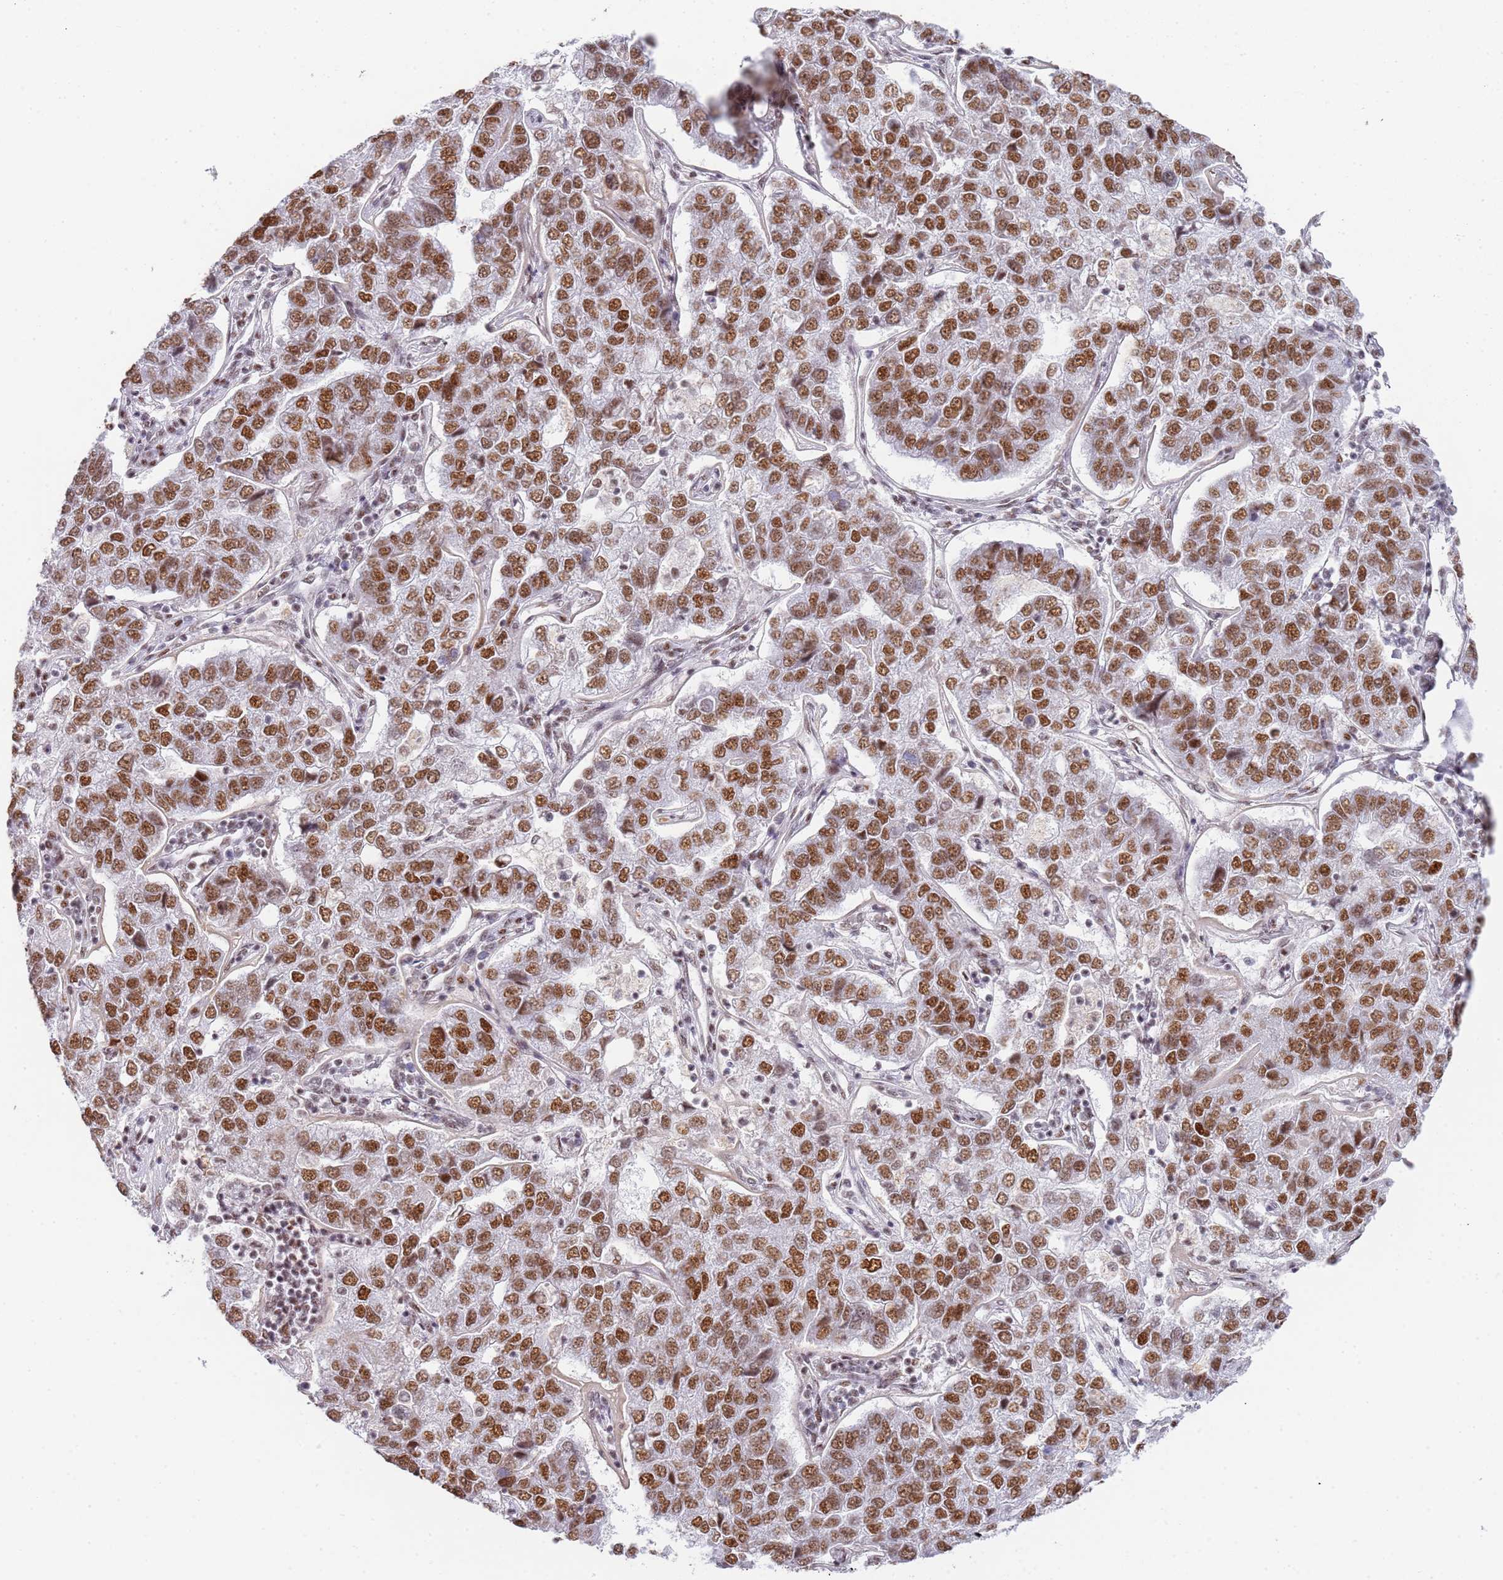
{"staining": {"intensity": "moderate", "quantity": ">75%", "location": "nuclear"}, "tissue": "pancreatic cancer", "cell_type": "Tumor cells", "image_type": "cancer", "snomed": [{"axis": "morphology", "description": "Adenocarcinoma, NOS"}, {"axis": "topography", "description": "Pancreas"}], "caption": "Approximately >75% of tumor cells in human adenocarcinoma (pancreatic) show moderate nuclear protein staining as visualized by brown immunohistochemical staining.", "gene": "AKAP8L", "patient": {"sex": "female", "age": 61}}